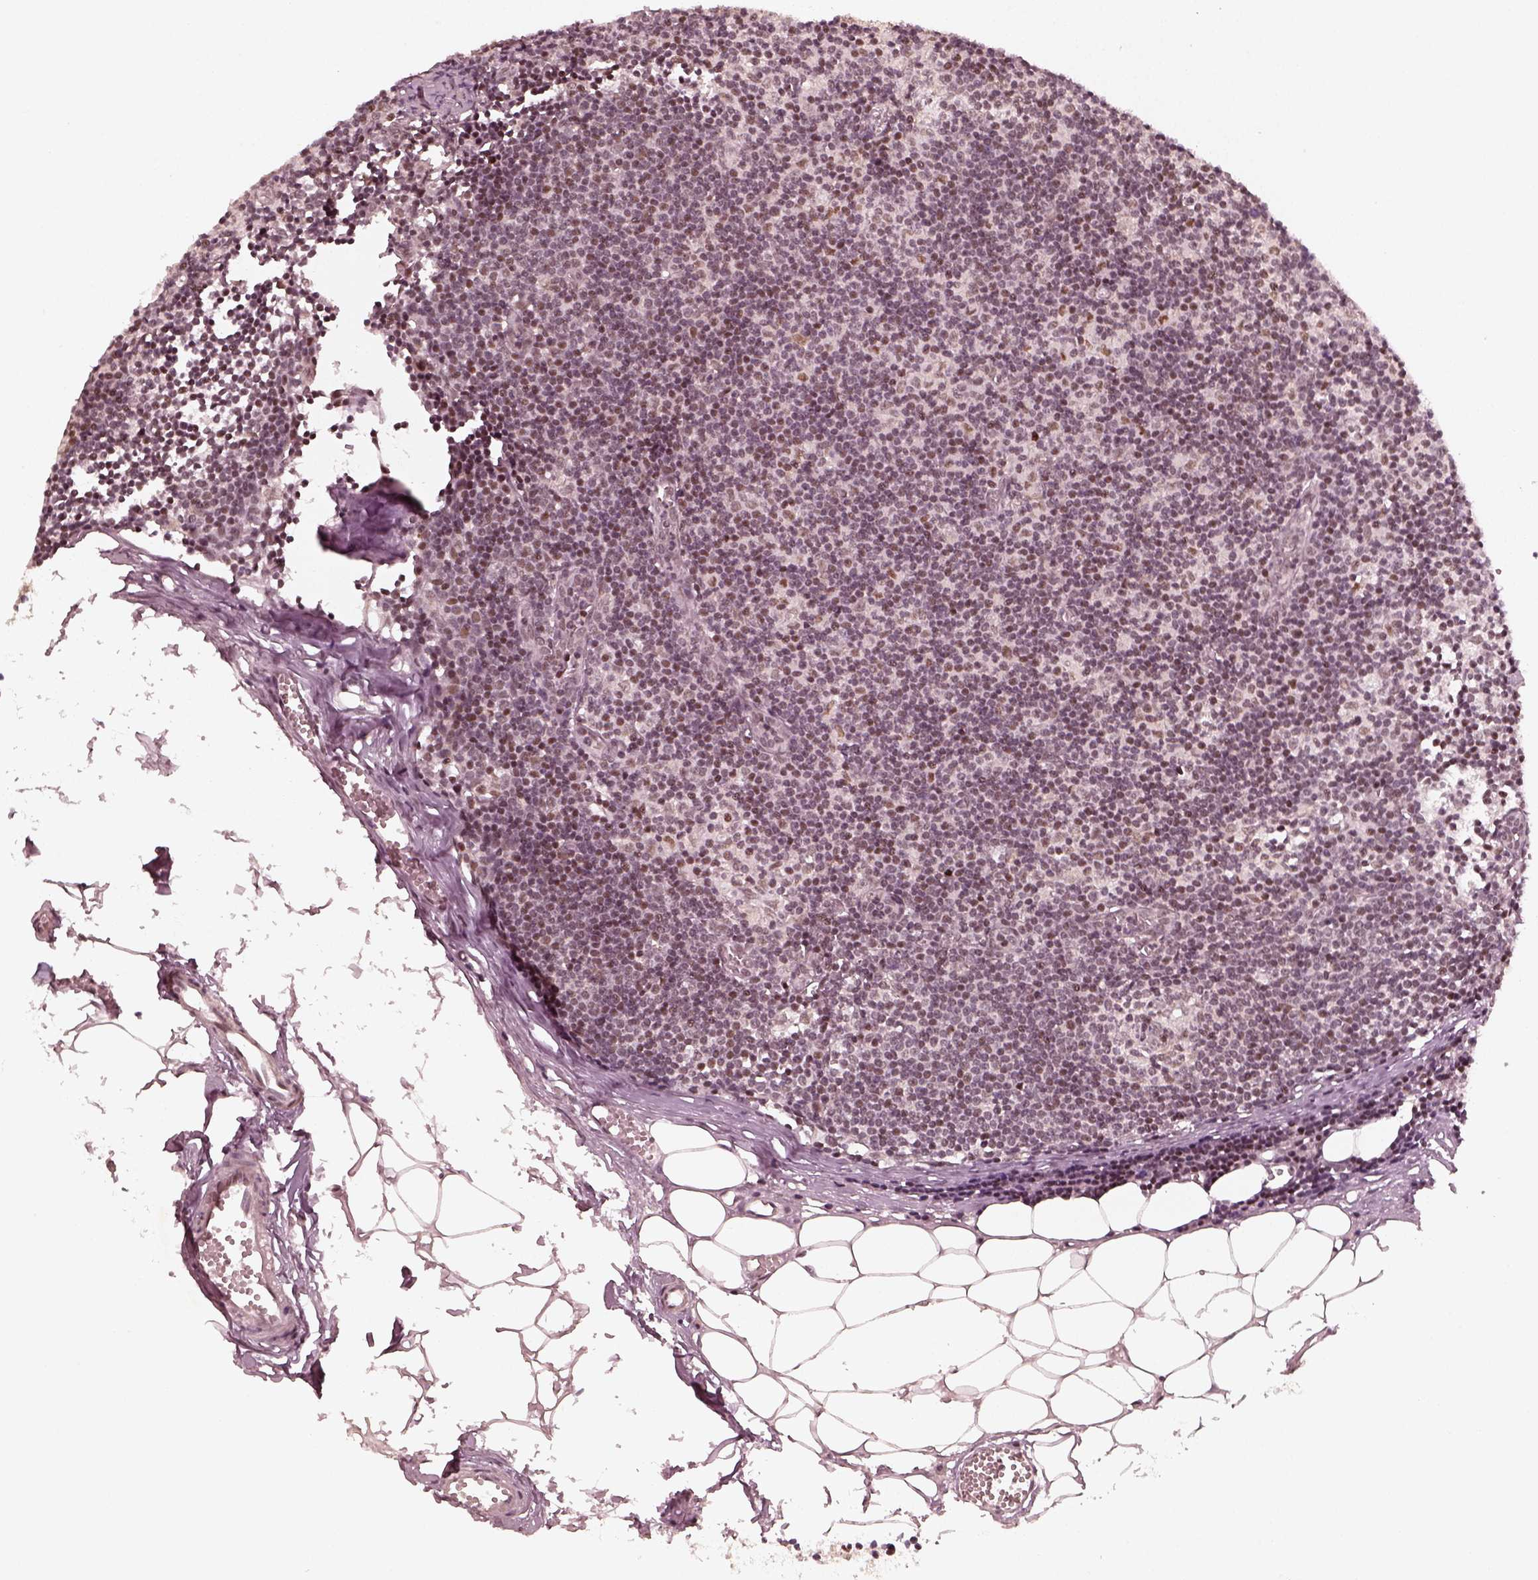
{"staining": {"intensity": "moderate", "quantity": "<25%", "location": "nuclear"}, "tissue": "lymph node", "cell_type": "Non-germinal center cells", "image_type": "normal", "snomed": [{"axis": "morphology", "description": "Normal tissue, NOS"}, {"axis": "topography", "description": "Lymph node"}], "caption": "Immunohistochemical staining of normal lymph node shows moderate nuclear protein staining in about <25% of non-germinal center cells.", "gene": "GMEB2", "patient": {"sex": "female", "age": 52}}